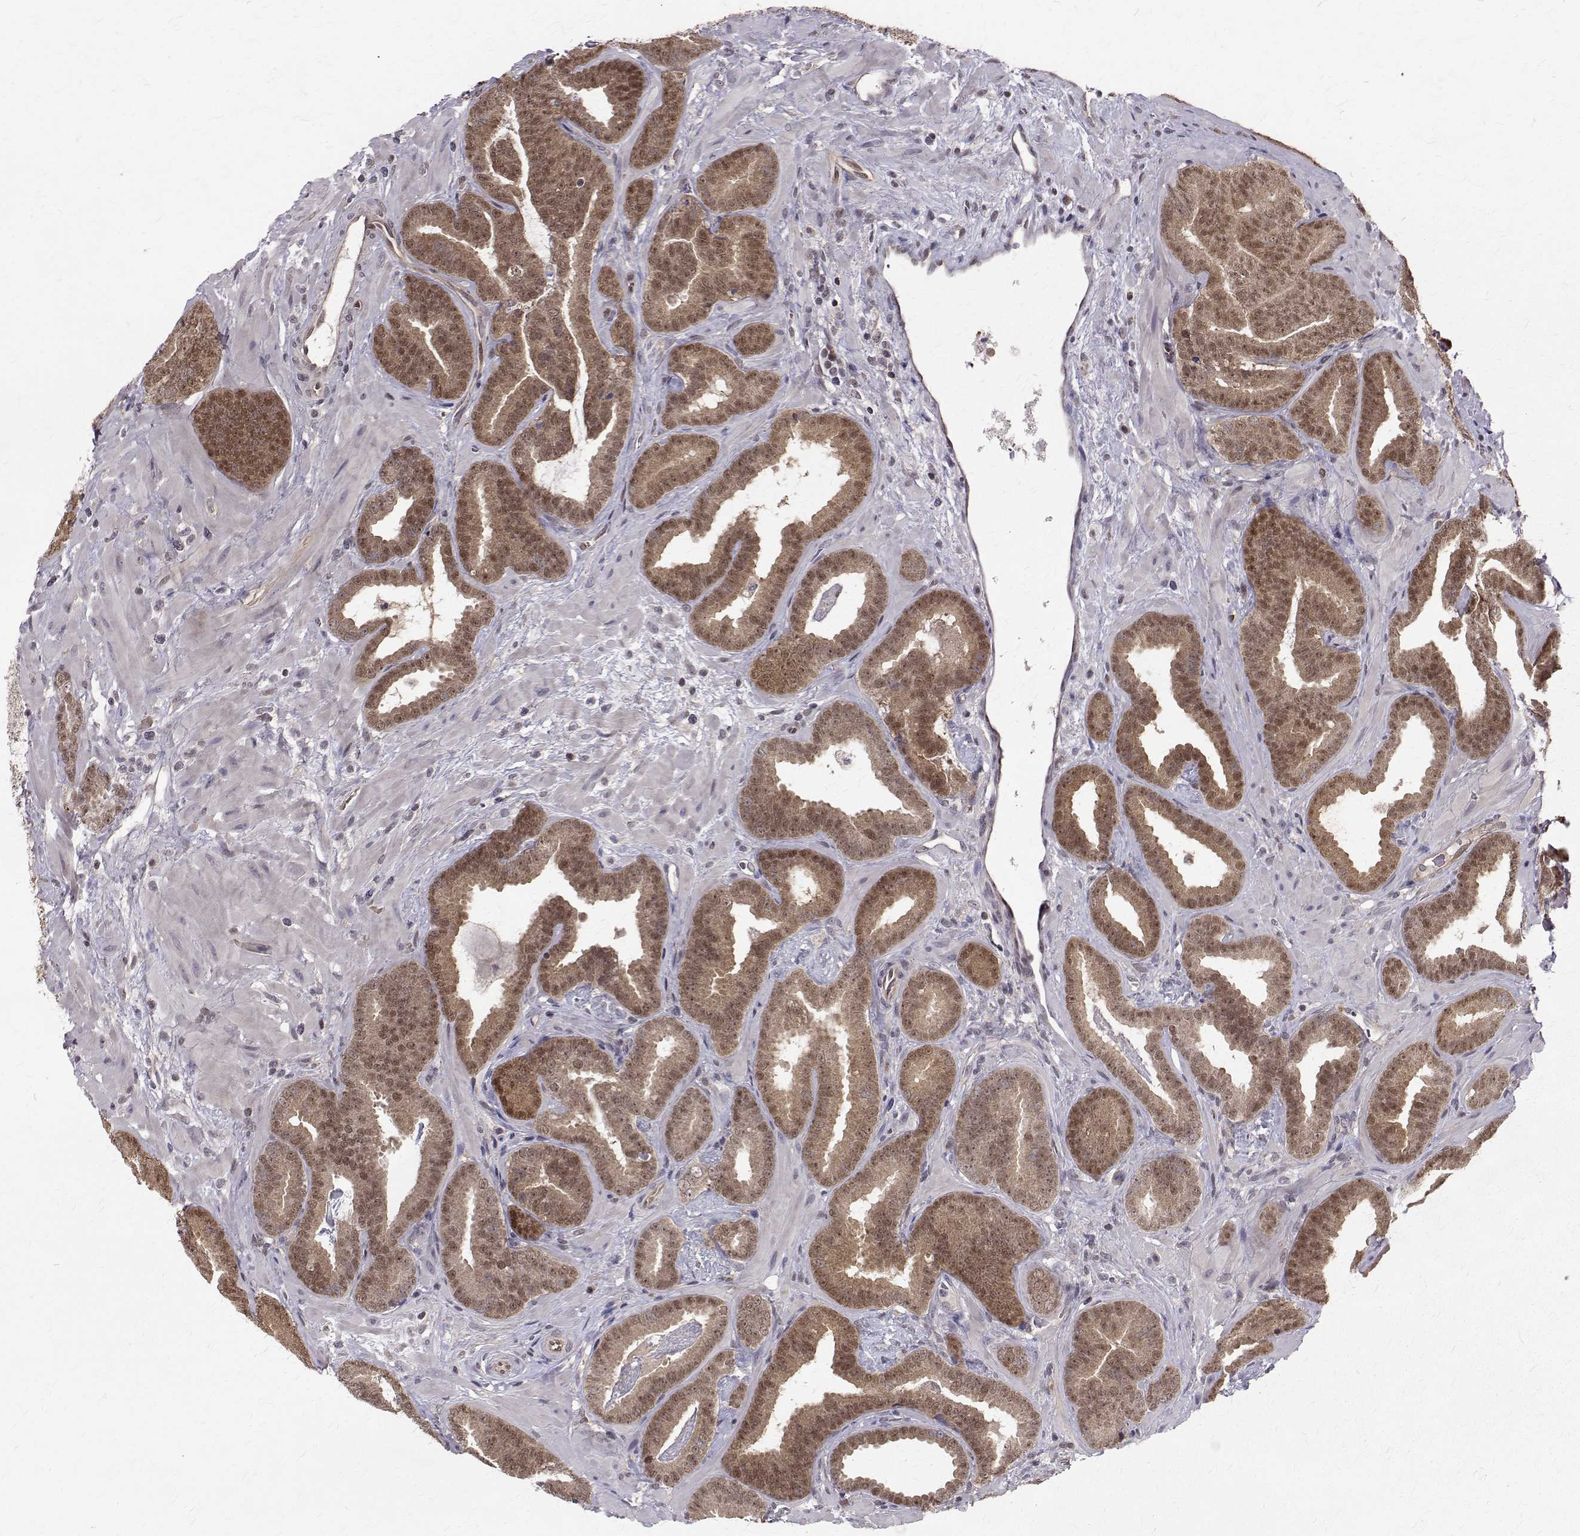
{"staining": {"intensity": "moderate", "quantity": ">75%", "location": "cytoplasmic/membranous,nuclear"}, "tissue": "prostate cancer", "cell_type": "Tumor cells", "image_type": "cancer", "snomed": [{"axis": "morphology", "description": "Adenocarcinoma, Low grade"}, {"axis": "topography", "description": "Prostate"}], "caption": "Immunohistochemistry (IHC) image of neoplastic tissue: human prostate cancer stained using immunohistochemistry (IHC) demonstrates medium levels of moderate protein expression localized specifically in the cytoplasmic/membranous and nuclear of tumor cells, appearing as a cytoplasmic/membranous and nuclear brown color.", "gene": "NIF3L1", "patient": {"sex": "male", "age": 63}}